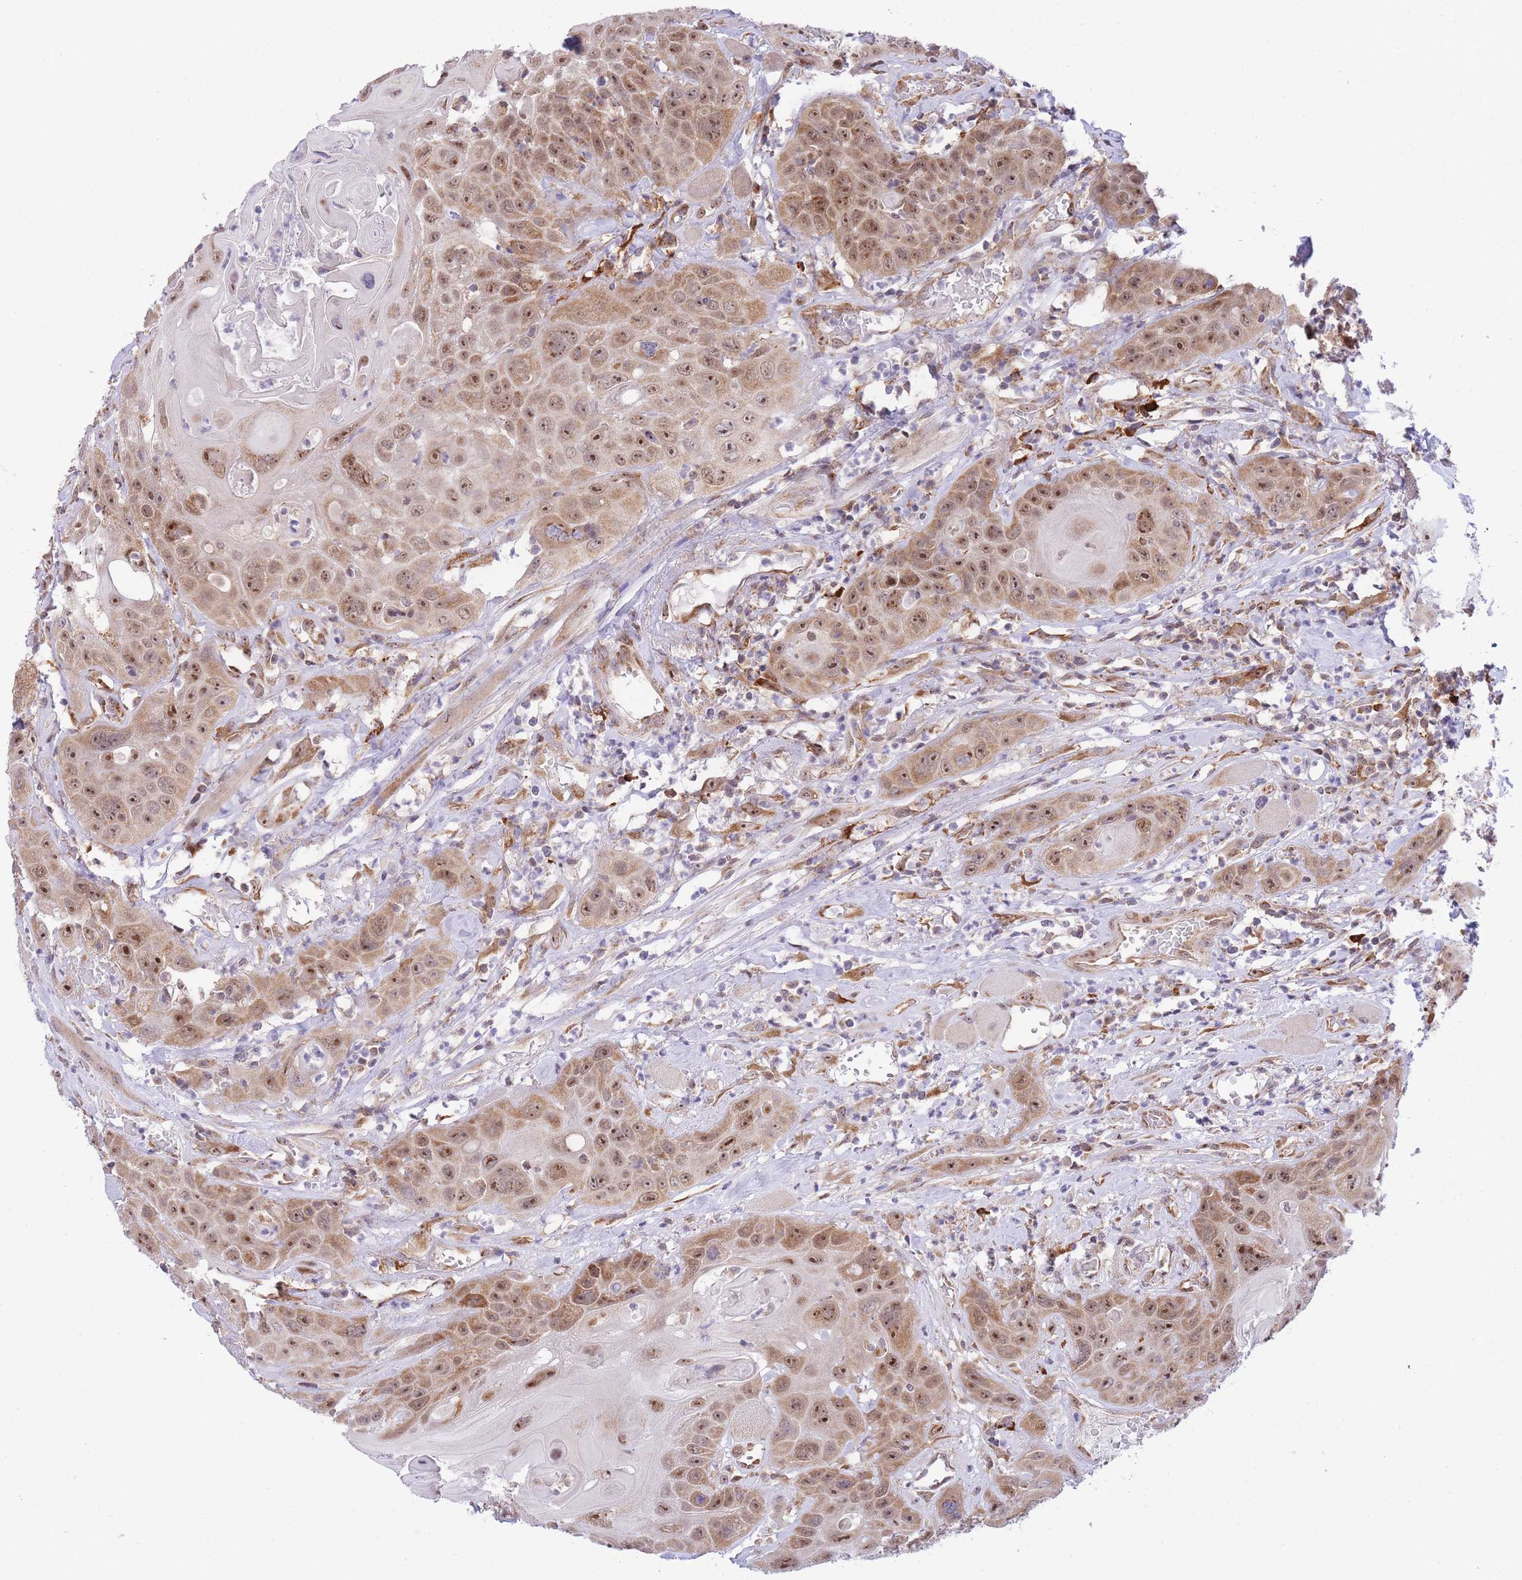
{"staining": {"intensity": "moderate", "quantity": ">75%", "location": "cytoplasmic/membranous,nuclear"}, "tissue": "head and neck cancer", "cell_type": "Tumor cells", "image_type": "cancer", "snomed": [{"axis": "morphology", "description": "Squamous cell carcinoma, NOS"}, {"axis": "topography", "description": "Head-Neck"}], "caption": "The micrograph demonstrates a brown stain indicating the presence of a protein in the cytoplasmic/membranous and nuclear of tumor cells in head and neck squamous cell carcinoma.", "gene": "EXOSC8", "patient": {"sex": "female", "age": 59}}